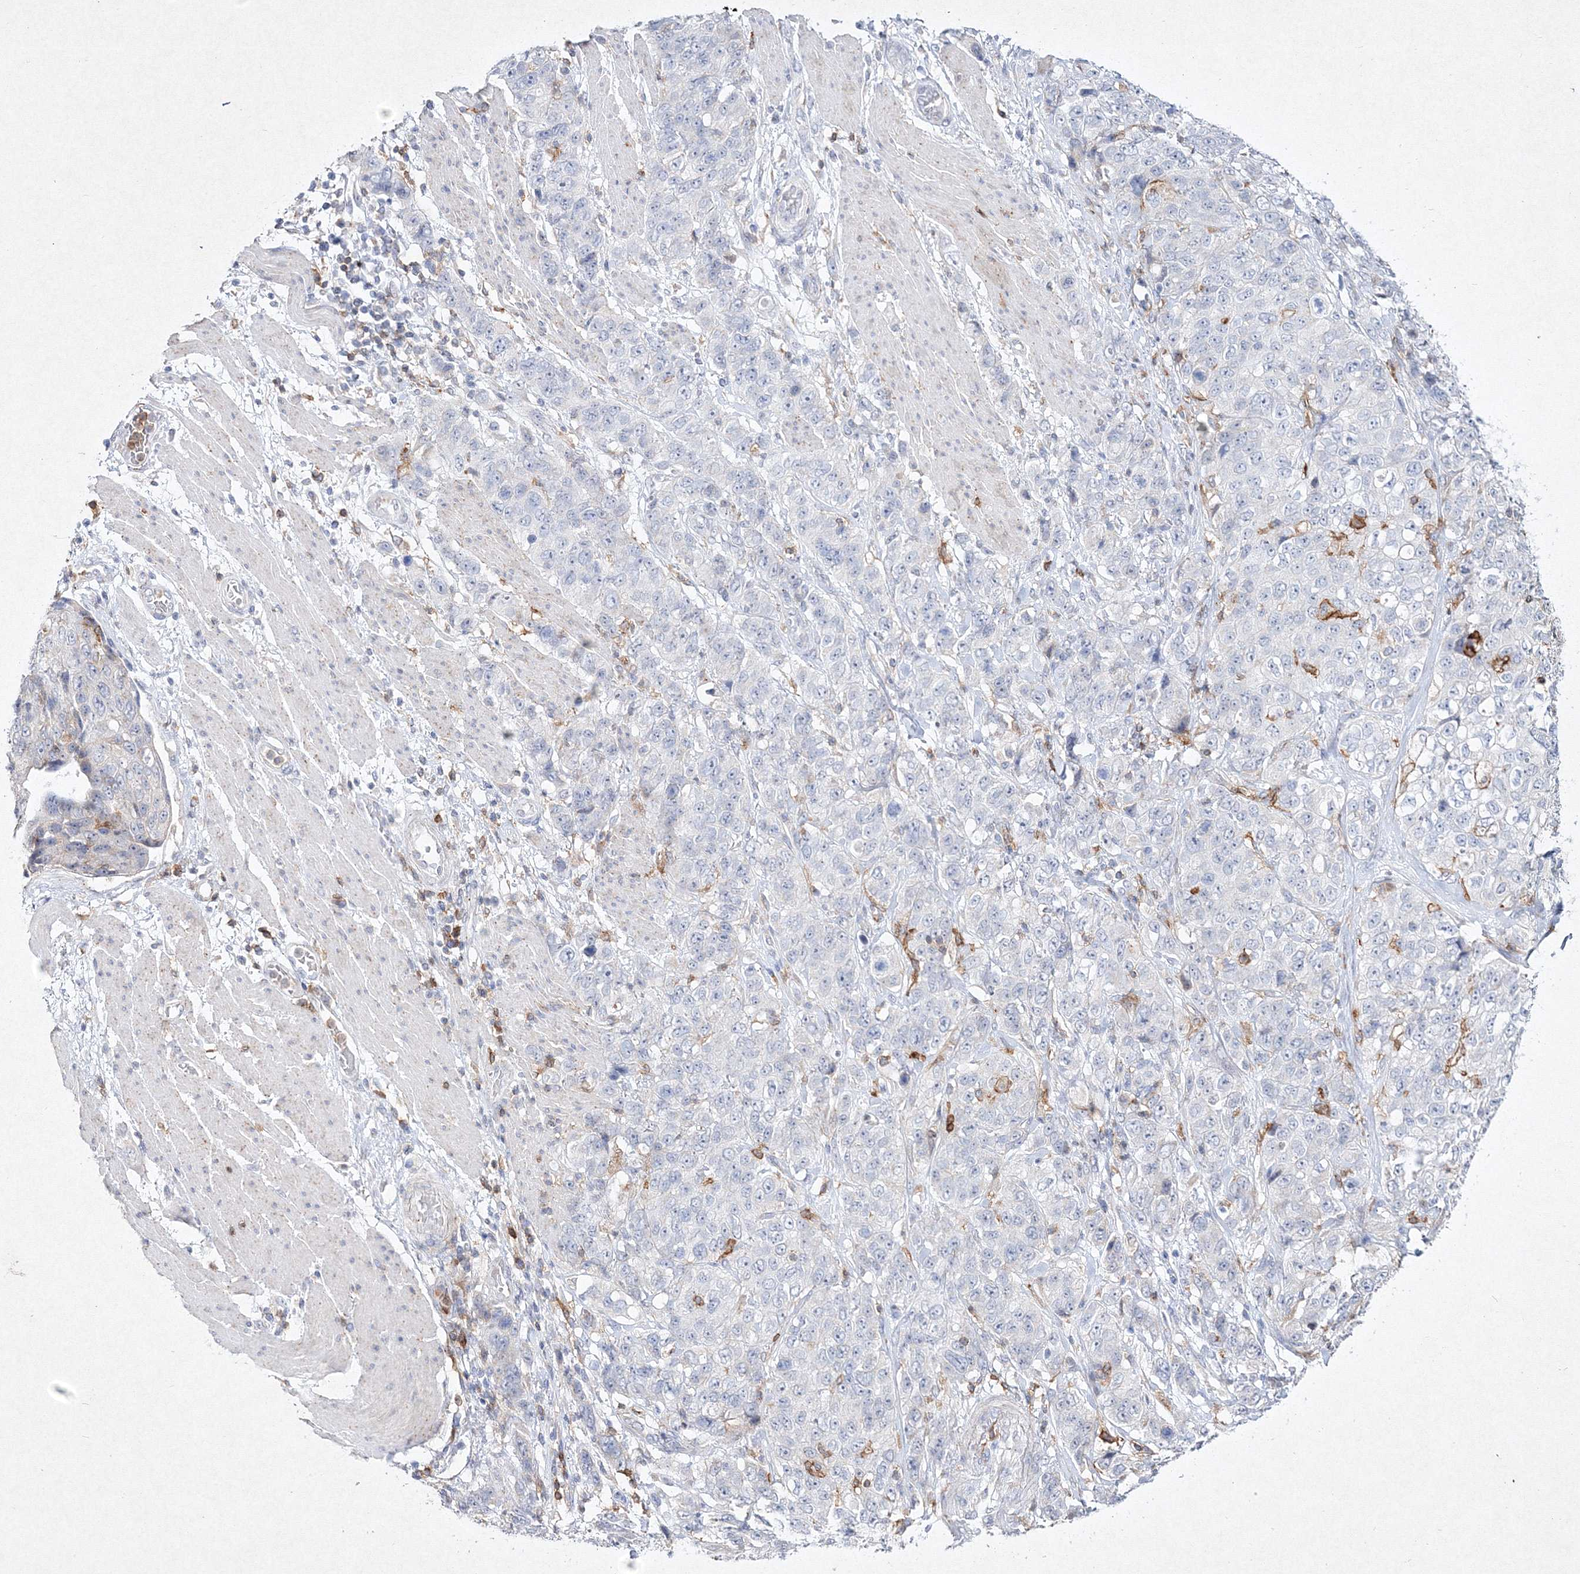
{"staining": {"intensity": "negative", "quantity": "none", "location": "none"}, "tissue": "stomach cancer", "cell_type": "Tumor cells", "image_type": "cancer", "snomed": [{"axis": "morphology", "description": "Adenocarcinoma, NOS"}, {"axis": "topography", "description": "Stomach"}], "caption": "Adenocarcinoma (stomach) was stained to show a protein in brown. There is no significant staining in tumor cells.", "gene": "HCST", "patient": {"sex": "male", "age": 48}}